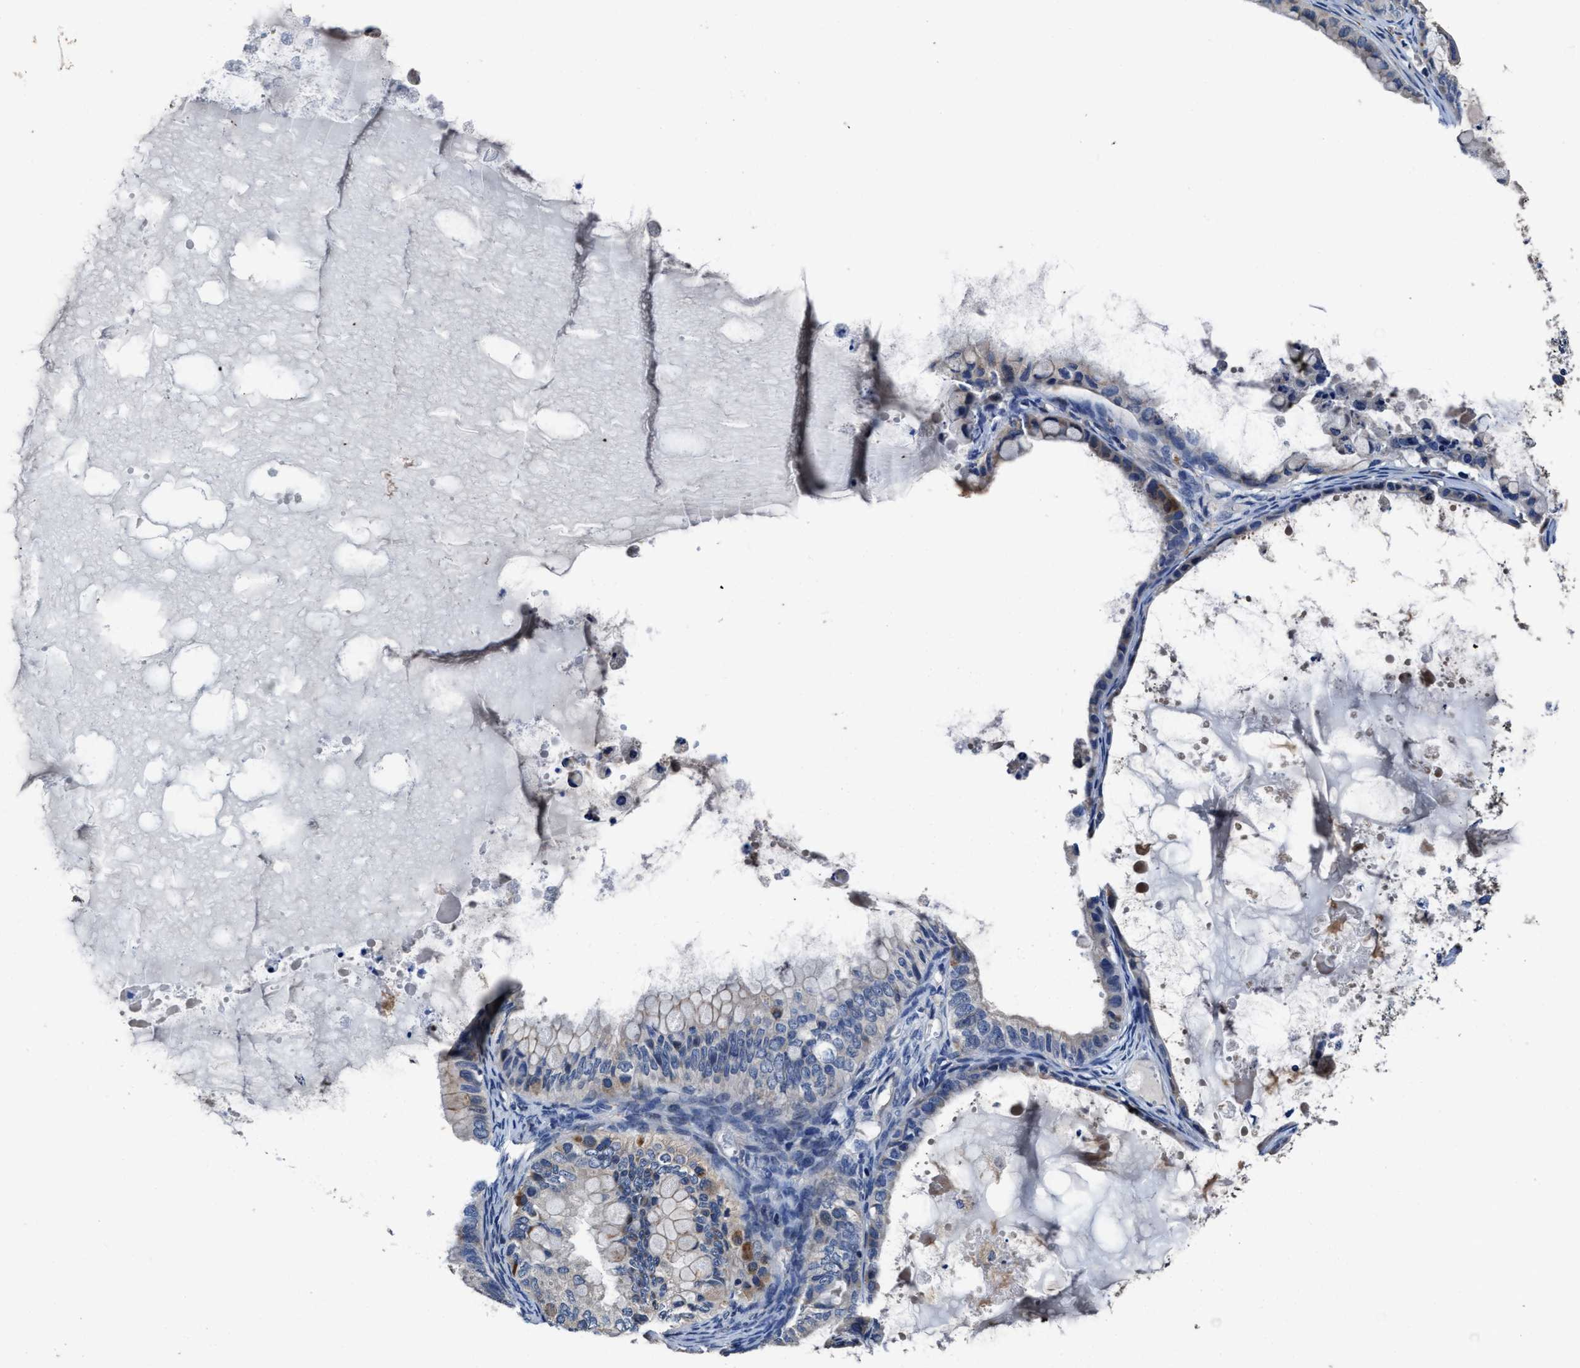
{"staining": {"intensity": "moderate", "quantity": "<25%", "location": "cytoplasmic/membranous"}, "tissue": "ovarian cancer", "cell_type": "Tumor cells", "image_type": "cancer", "snomed": [{"axis": "morphology", "description": "Cystadenocarcinoma, mucinous, NOS"}, {"axis": "topography", "description": "Ovary"}], "caption": "High-magnification brightfield microscopy of mucinous cystadenocarcinoma (ovarian) stained with DAB (brown) and counterstained with hematoxylin (blue). tumor cells exhibit moderate cytoplasmic/membranous staining is identified in about<25% of cells.", "gene": "UBR4", "patient": {"sex": "female", "age": 80}}